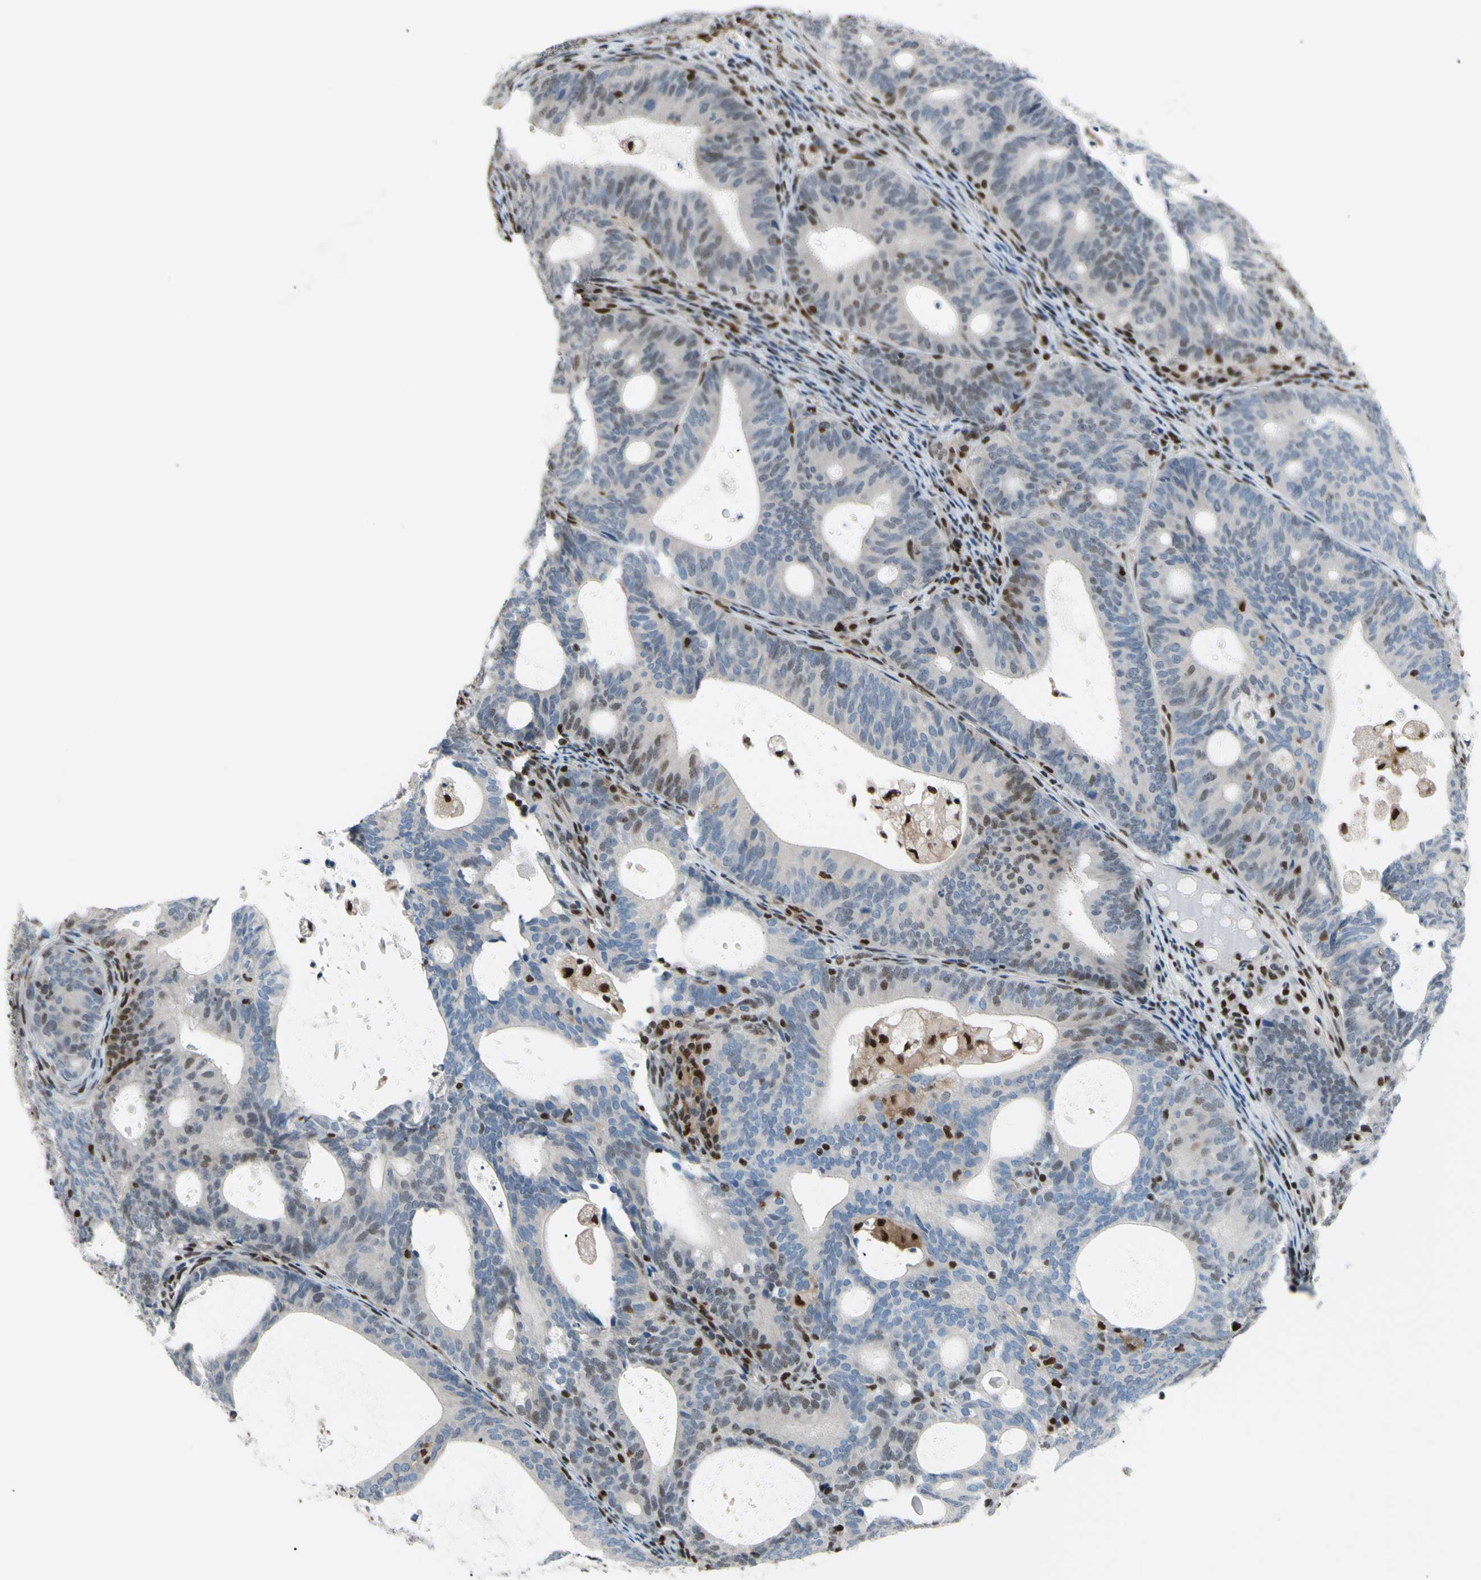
{"staining": {"intensity": "moderate", "quantity": "<25%", "location": "nuclear"}, "tissue": "endometrial cancer", "cell_type": "Tumor cells", "image_type": "cancer", "snomed": [{"axis": "morphology", "description": "Adenocarcinoma, NOS"}, {"axis": "topography", "description": "Uterus"}], "caption": "Protein expression analysis of human endometrial cancer reveals moderate nuclear staining in approximately <25% of tumor cells.", "gene": "FKBP5", "patient": {"sex": "female", "age": 83}}